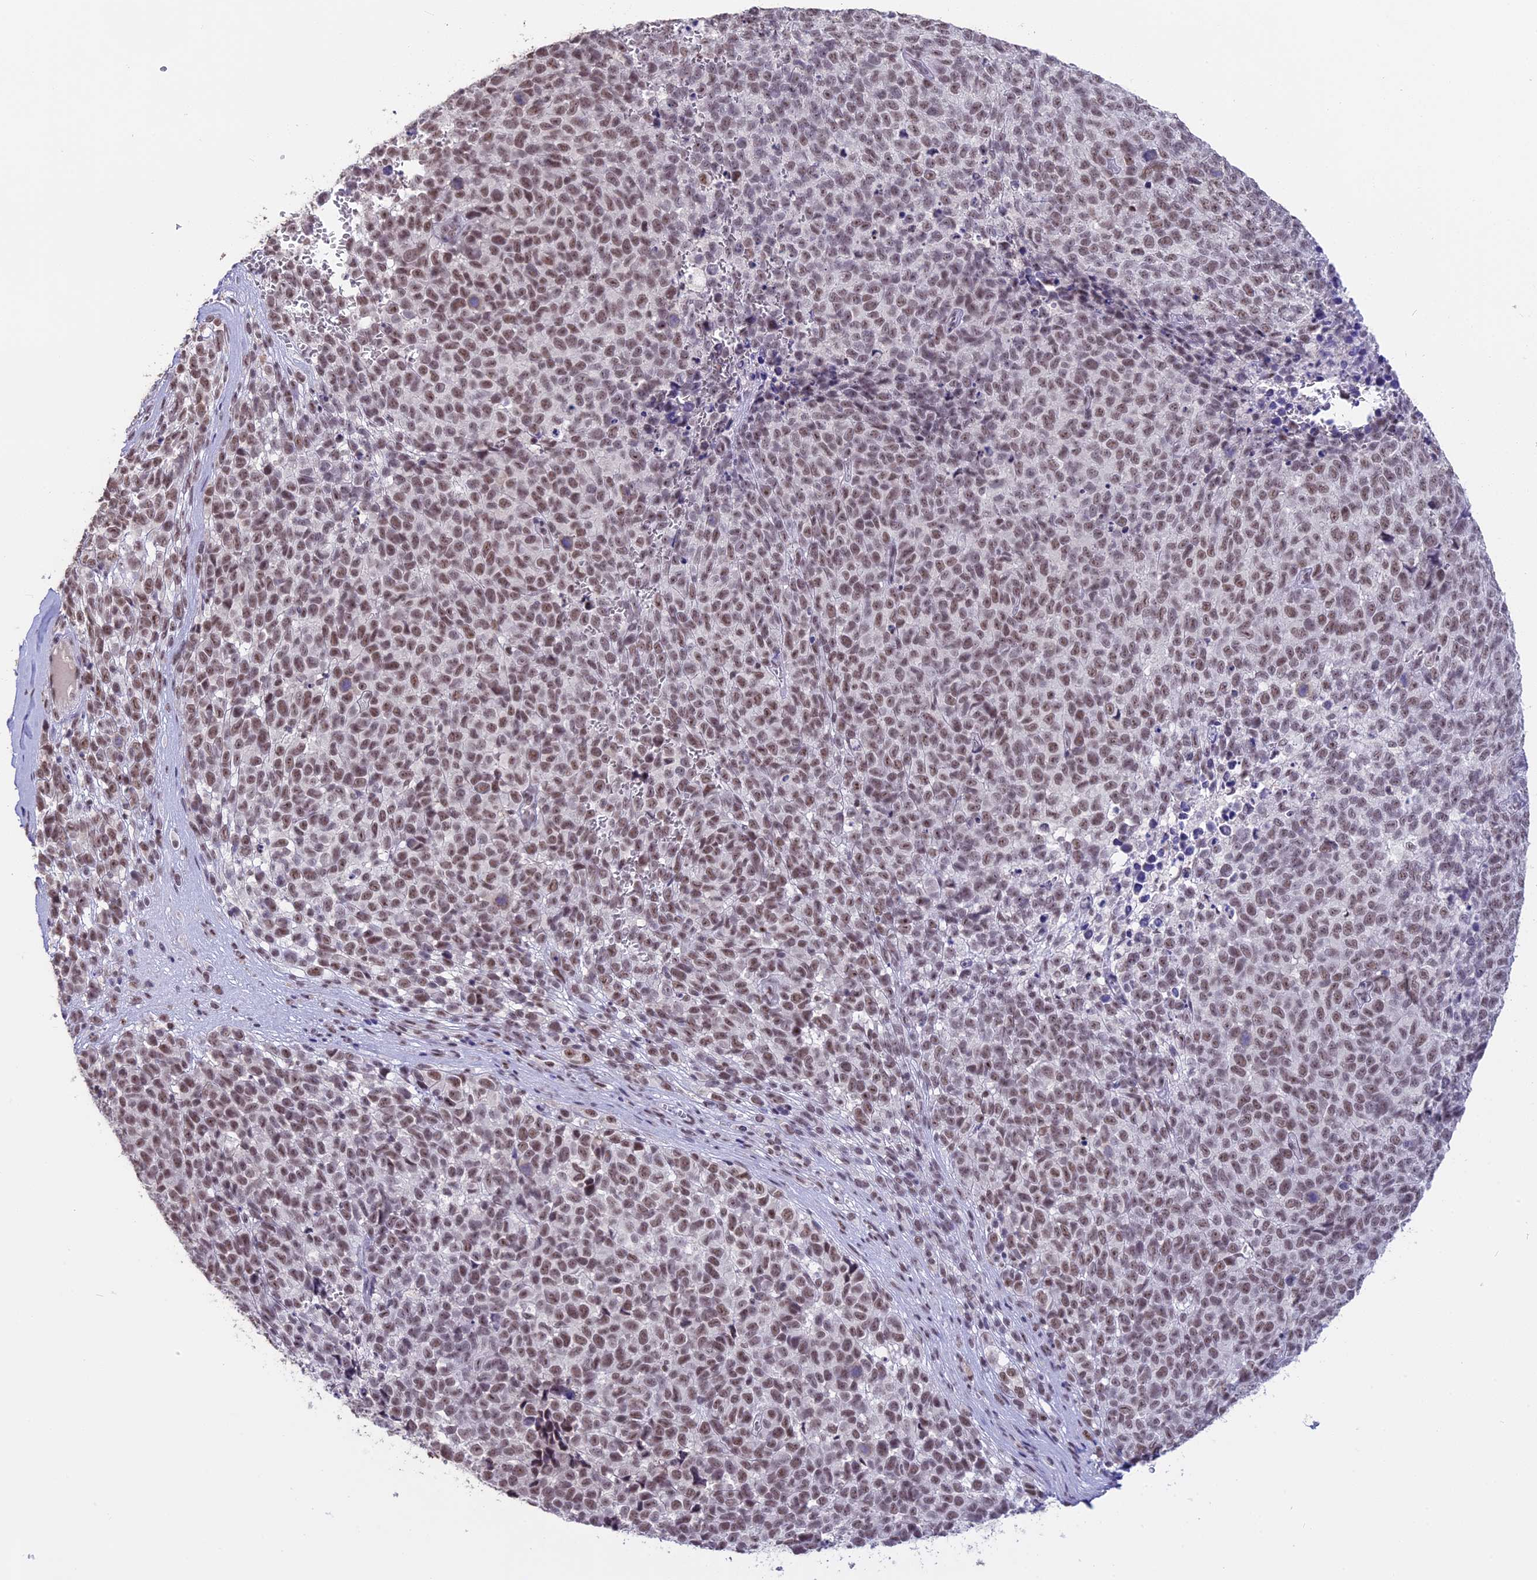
{"staining": {"intensity": "moderate", "quantity": ">75%", "location": "nuclear"}, "tissue": "melanoma", "cell_type": "Tumor cells", "image_type": "cancer", "snomed": [{"axis": "morphology", "description": "Malignant melanoma, NOS"}, {"axis": "topography", "description": "Nose, NOS"}], "caption": "Human malignant melanoma stained for a protein (brown) displays moderate nuclear positive expression in approximately >75% of tumor cells.", "gene": "SETD2", "patient": {"sex": "female", "age": 48}}